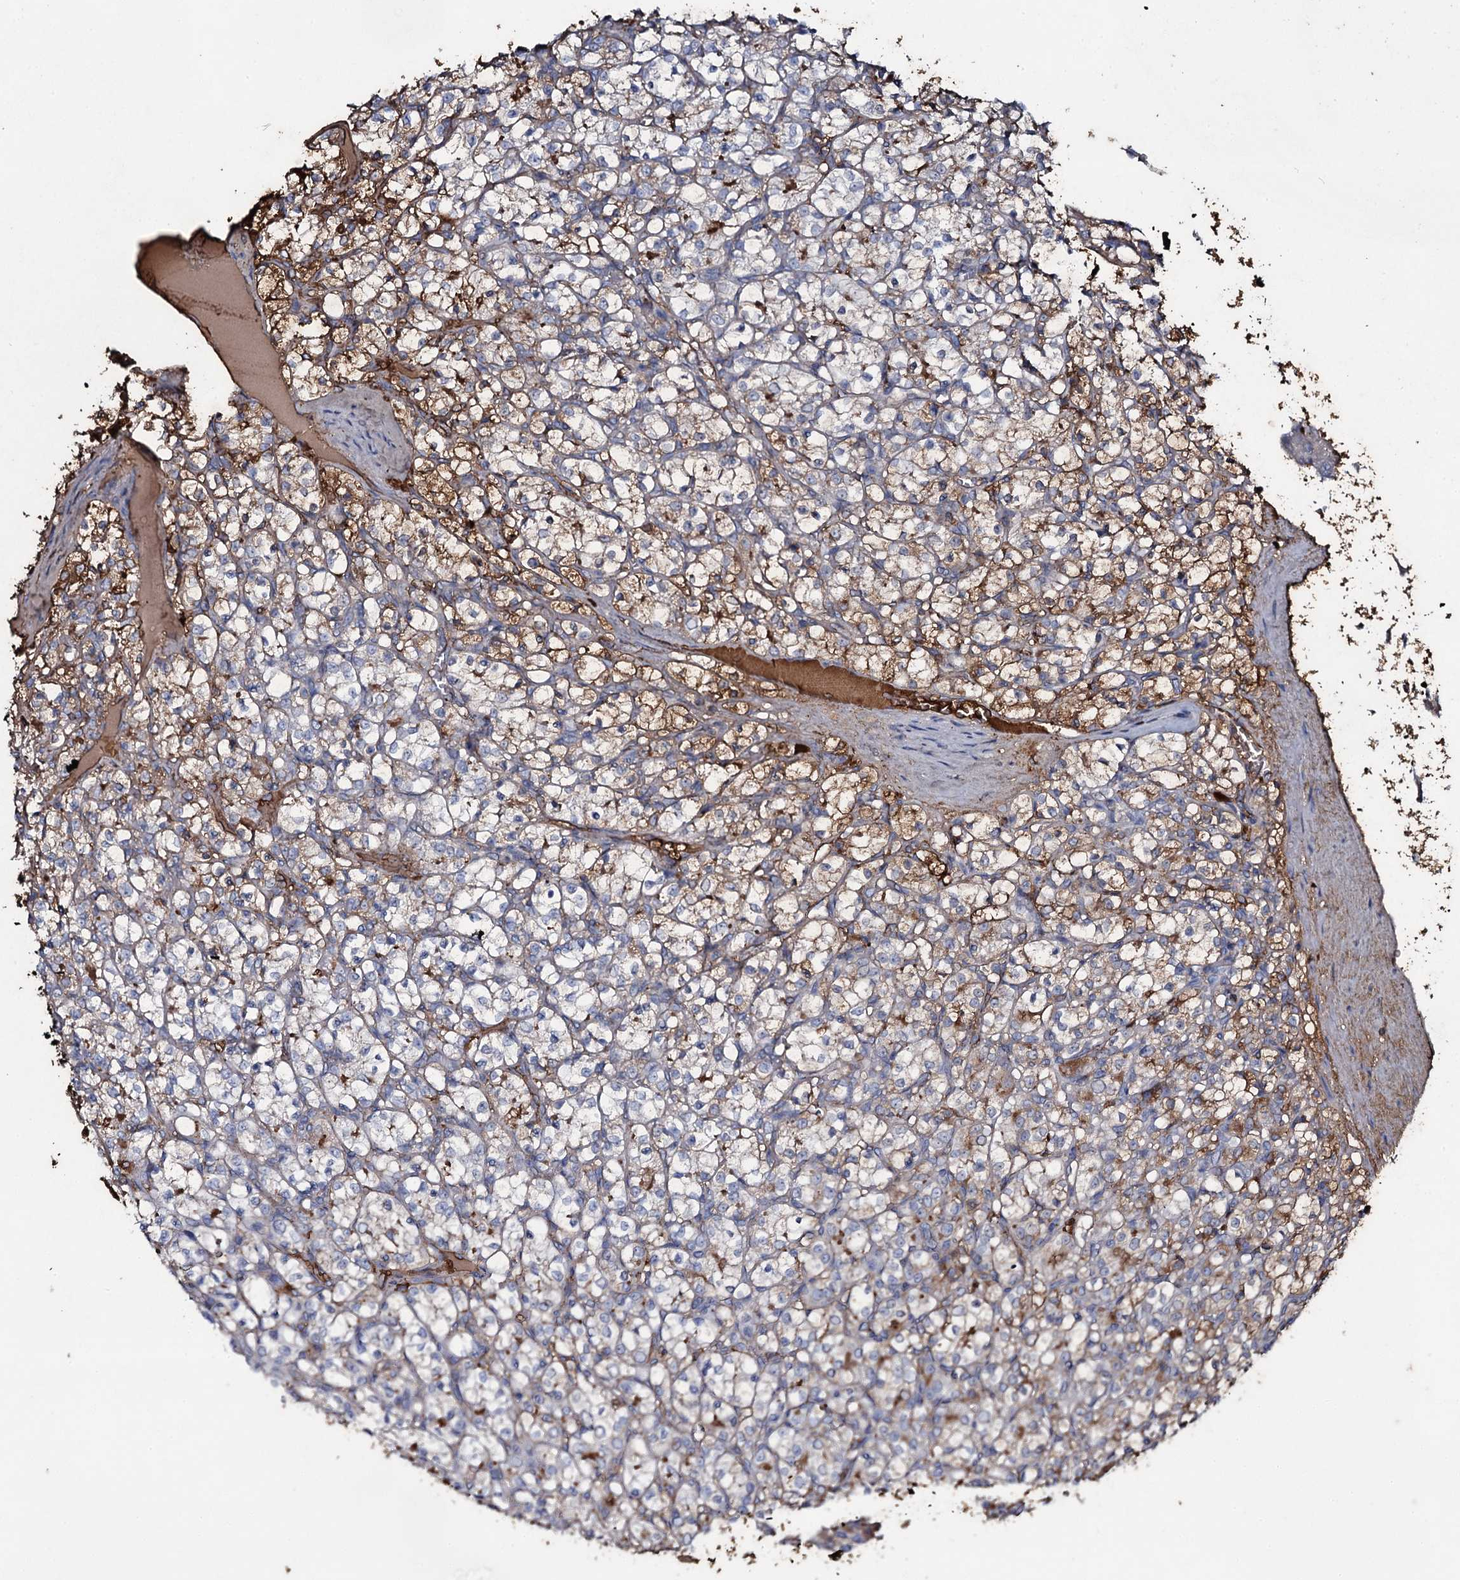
{"staining": {"intensity": "moderate", "quantity": "25%-75%", "location": "cytoplasmic/membranous"}, "tissue": "renal cancer", "cell_type": "Tumor cells", "image_type": "cancer", "snomed": [{"axis": "morphology", "description": "Adenocarcinoma, NOS"}, {"axis": "topography", "description": "Kidney"}], "caption": "Renal cancer (adenocarcinoma) stained with DAB IHC reveals medium levels of moderate cytoplasmic/membranous expression in about 25%-75% of tumor cells. The staining was performed using DAB to visualize the protein expression in brown, while the nuclei were stained in blue with hematoxylin (Magnification: 20x).", "gene": "EDN1", "patient": {"sex": "female", "age": 69}}